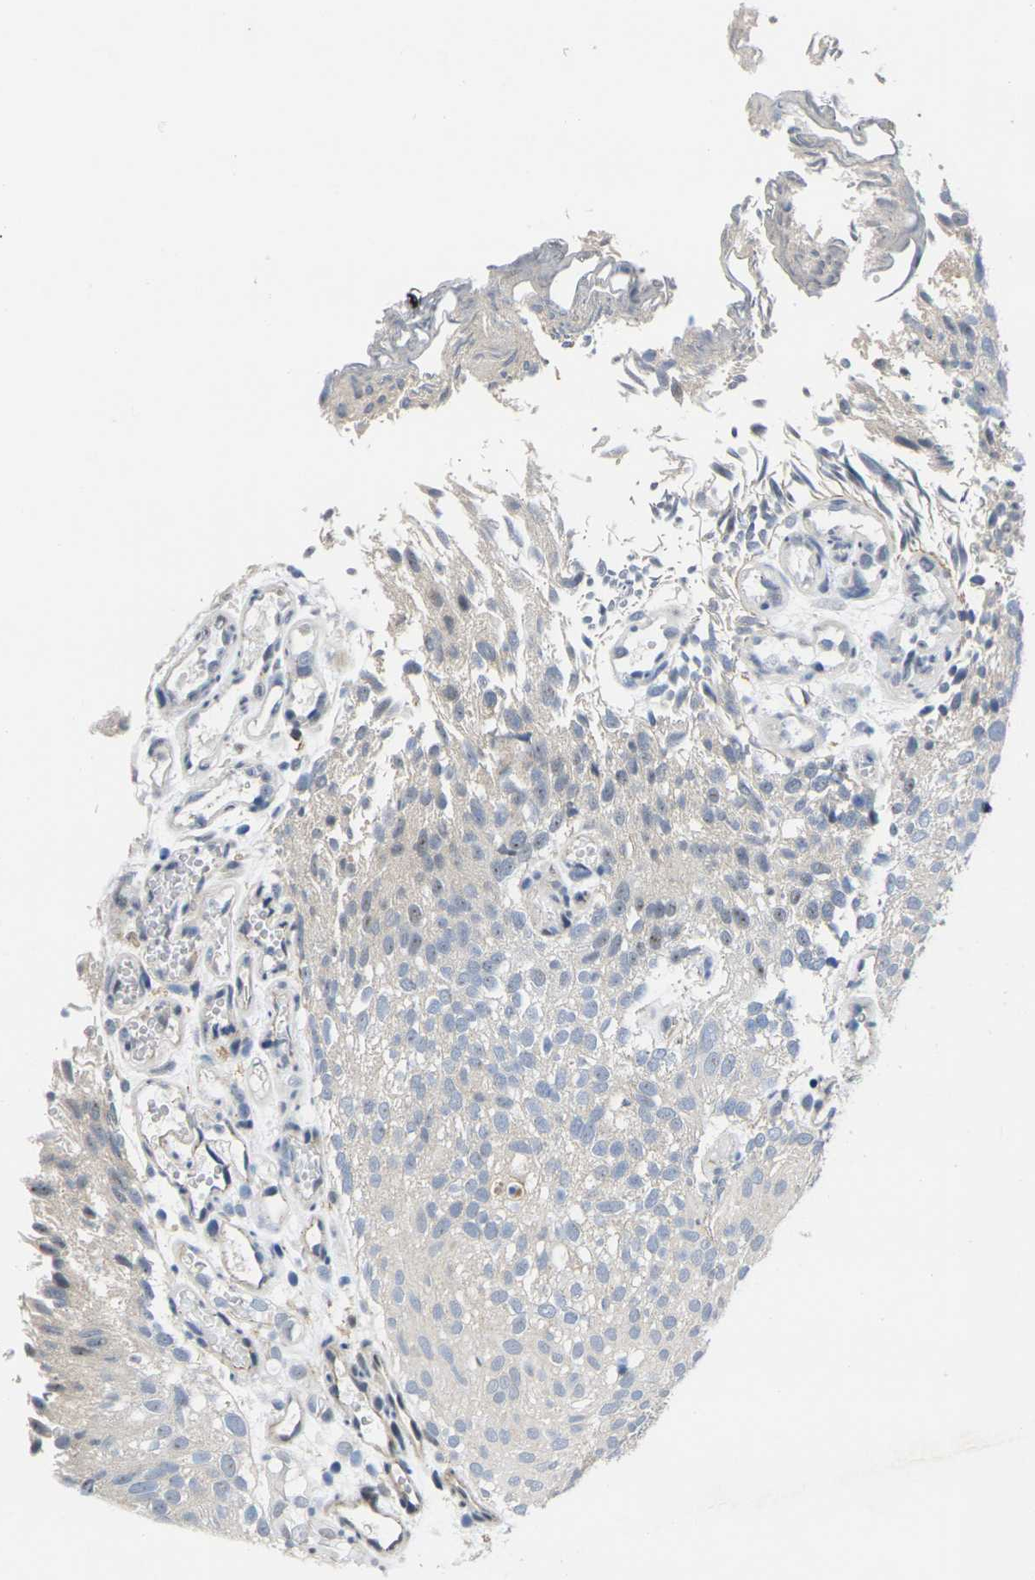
{"staining": {"intensity": "weak", "quantity": "<25%", "location": "nuclear"}, "tissue": "urothelial cancer", "cell_type": "Tumor cells", "image_type": "cancer", "snomed": [{"axis": "morphology", "description": "Urothelial carcinoma, Low grade"}, {"axis": "topography", "description": "Urinary bladder"}], "caption": "An image of human urothelial cancer is negative for staining in tumor cells. The staining was performed using DAB (3,3'-diaminobenzidine) to visualize the protein expression in brown, while the nuclei were stained in blue with hematoxylin (Magnification: 20x).", "gene": "RBM7", "patient": {"sex": "male", "age": 78}}